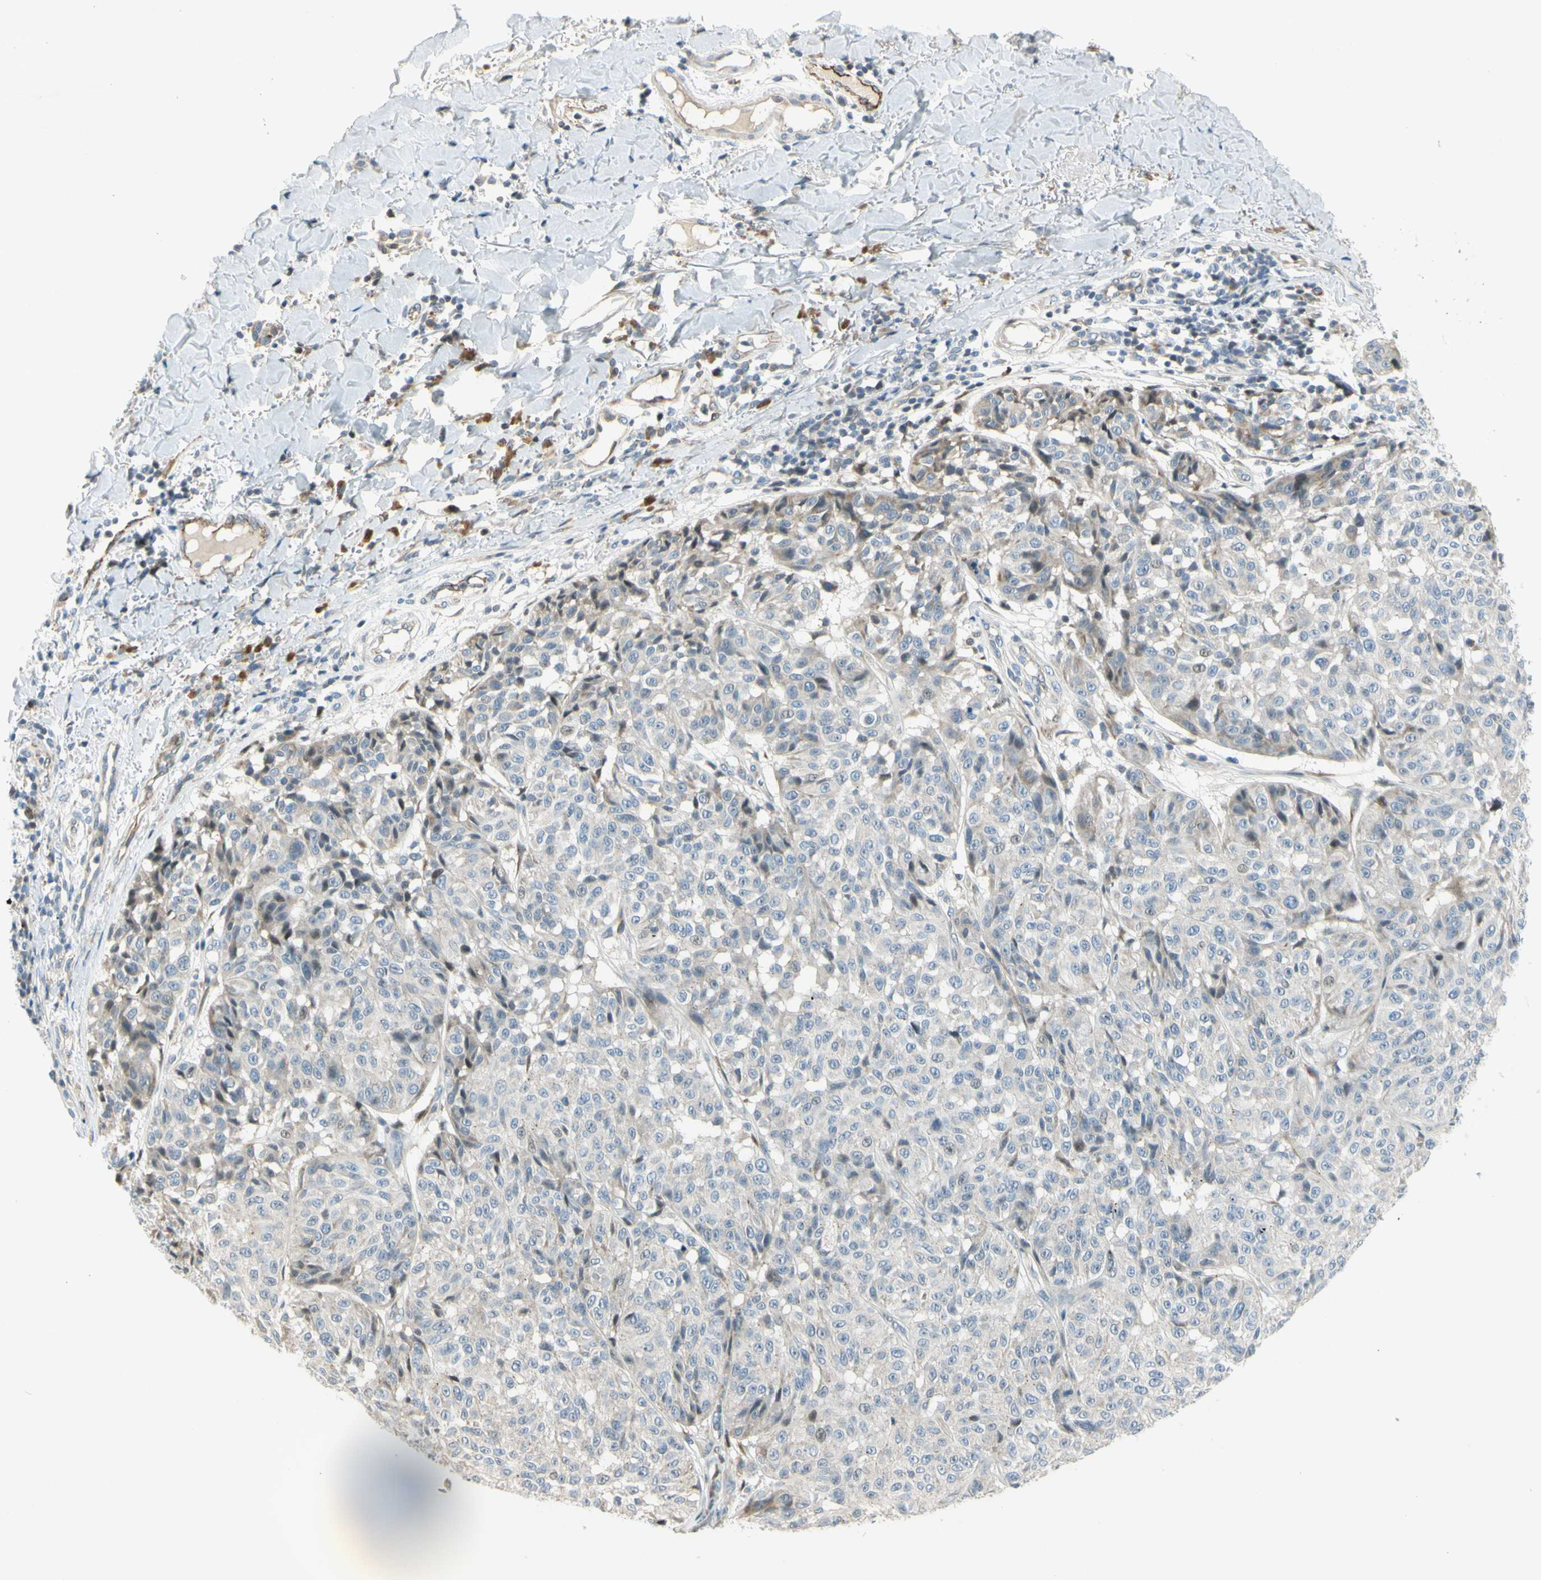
{"staining": {"intensity": "weak", "quantity": "<25%", "location": "nuclear"}, "tissue": "melanoma", "cell_type": "Tumor cells", "image_type": "cancer", "snomed": [{"axis": "morphology", "description": "Malignant melanoma, NOS"}, {"axis": "topography", "description": "Skin"}], "caption": "Immunohistochemistry (IHC) histopathology image of neoplastic tissue: melanoma stained with DAB demonstrates no significant protein expression in tumor cells.", "gene": "NPDC1", "patient": {"sex": "female", "age": 46}}